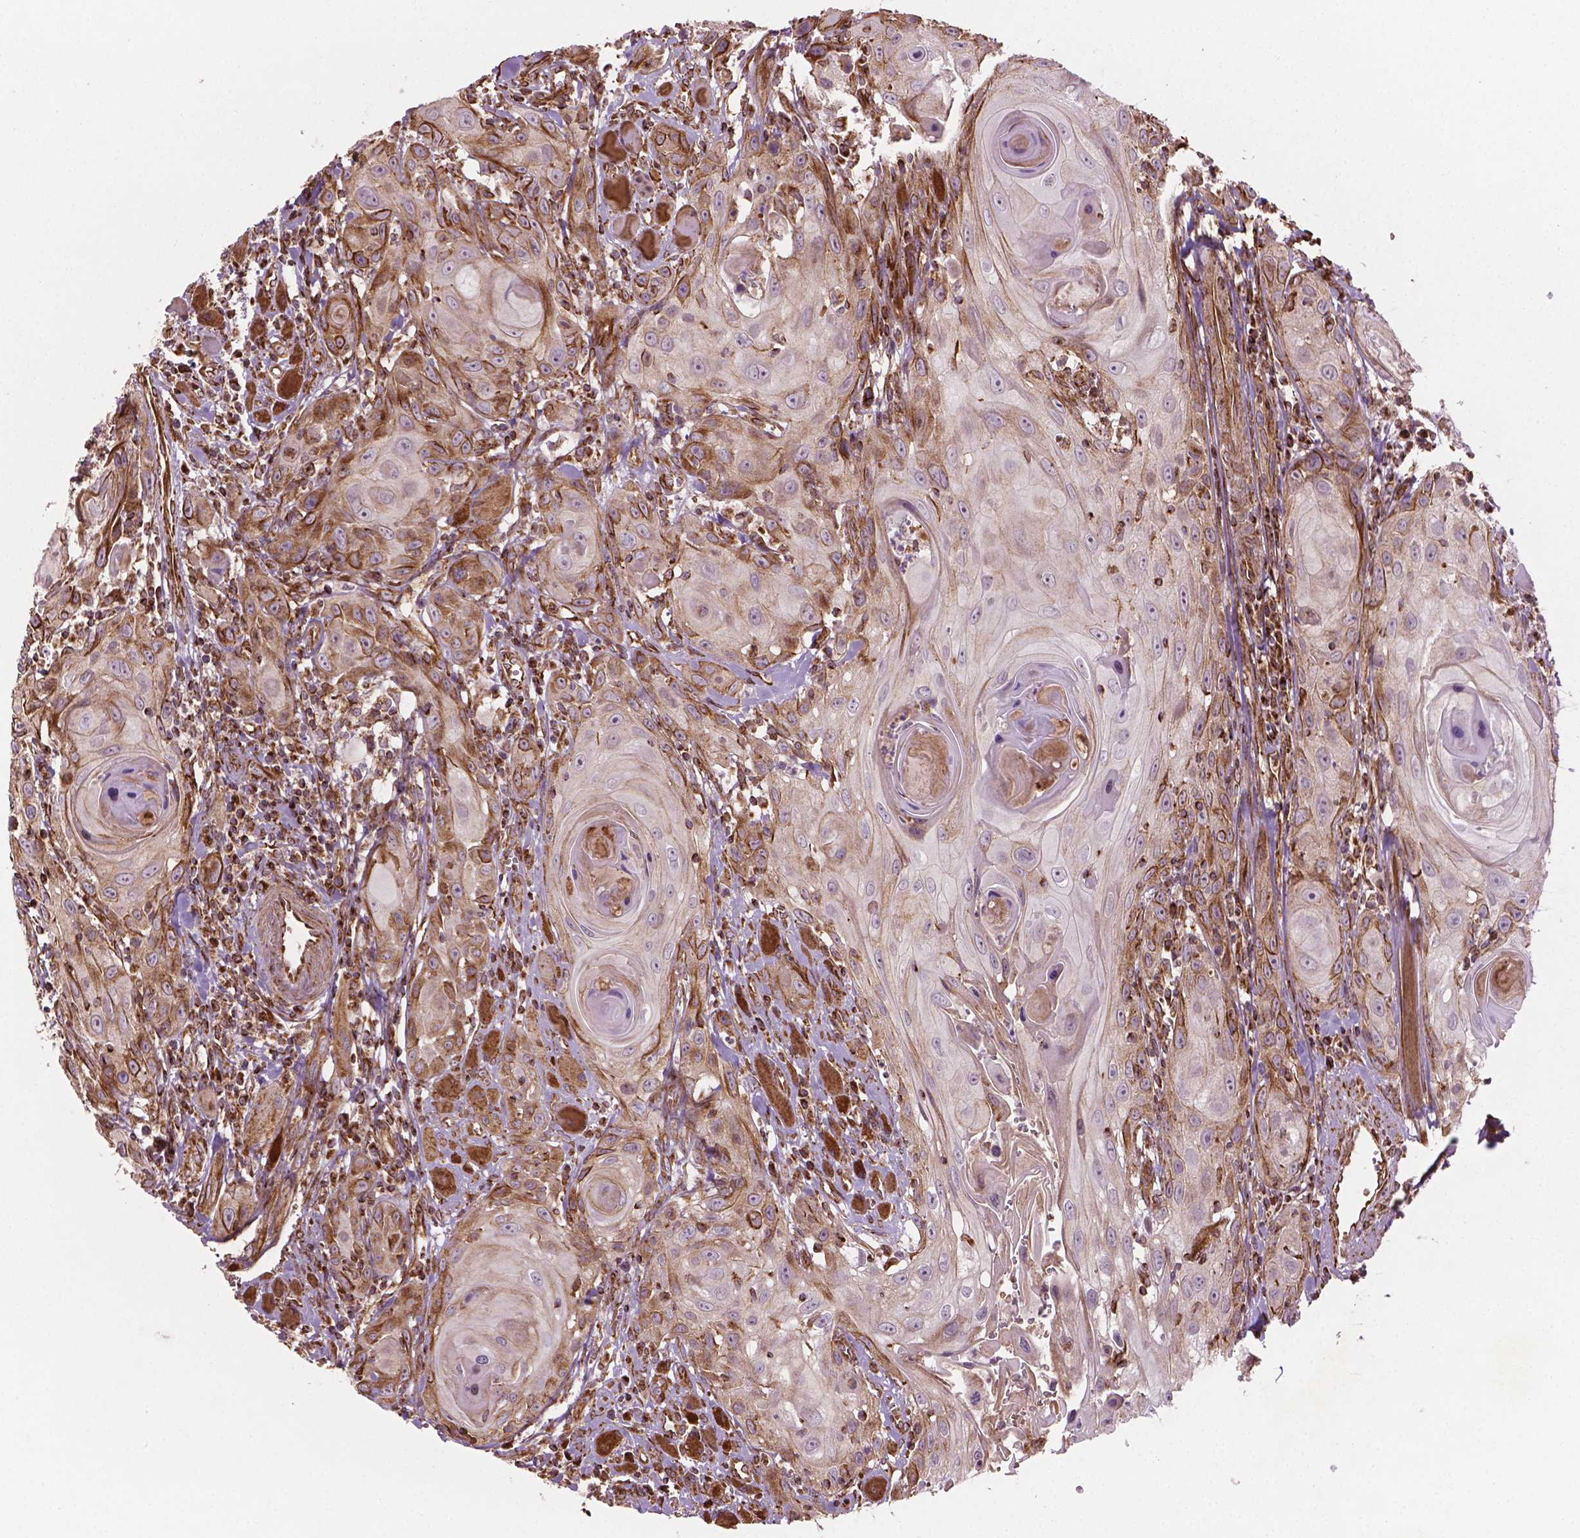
{"staining": {"intensity": "weak", "quantity": ">75%", "location": "cytoplasmic/membranous"}, "tissue": "head and neck cancer", "cell_type": "Tumor cells", "image_type": "cancer", "snomed": [{"axis": "morphology", "description": "Squamous cell carcinoma, NOS"}, {"axis": "topography", "description": "Head-Neck"}], "caption": "A high-resolution image shows IHC staining of head and neck cancer, which displays weak cytoplasmic/membranous positivity in about >75% of tumor cells.", "gene": "HS3ST3A1", "patient": {"sex": "female", "age": 80}}